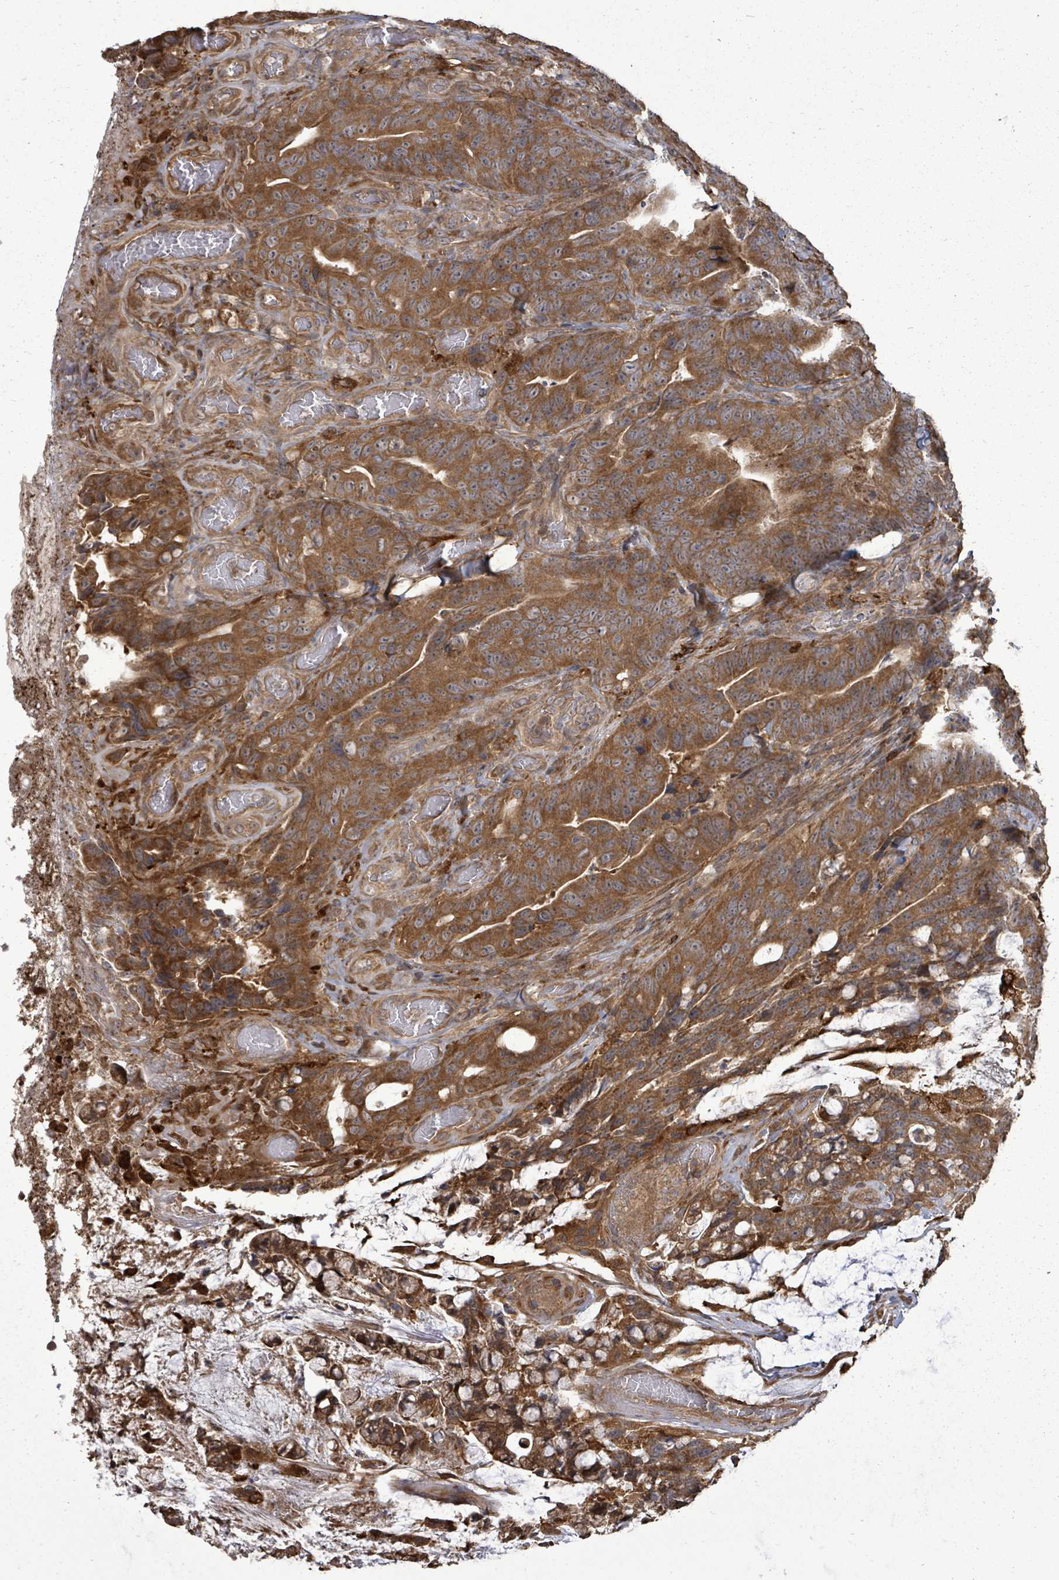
{"staining": {"intensity": "moderate", "quantity": ">75%", "location": "cytoplasmic/membranous"}, "tissue": "colorectal cancer", "cell_type": "Tumor cells", "image_type": "cancer", "snomed": [{"axis": "morphology", "description": "Adenocarcinoma, NOS"}, {"axis": "topography", "description": "Colon"}], "caption": "Immunohistochemistry (IHC) (DAB (3,3'-diaminobenzidine)) staining of adenocarcinoma (colorectal) reveals moderate cytoplasmic/membranous protein positivity in approximately >75% of tumor cells.", "gene": "EIF3C", "patient": {"sex": "female", "age": 82}}